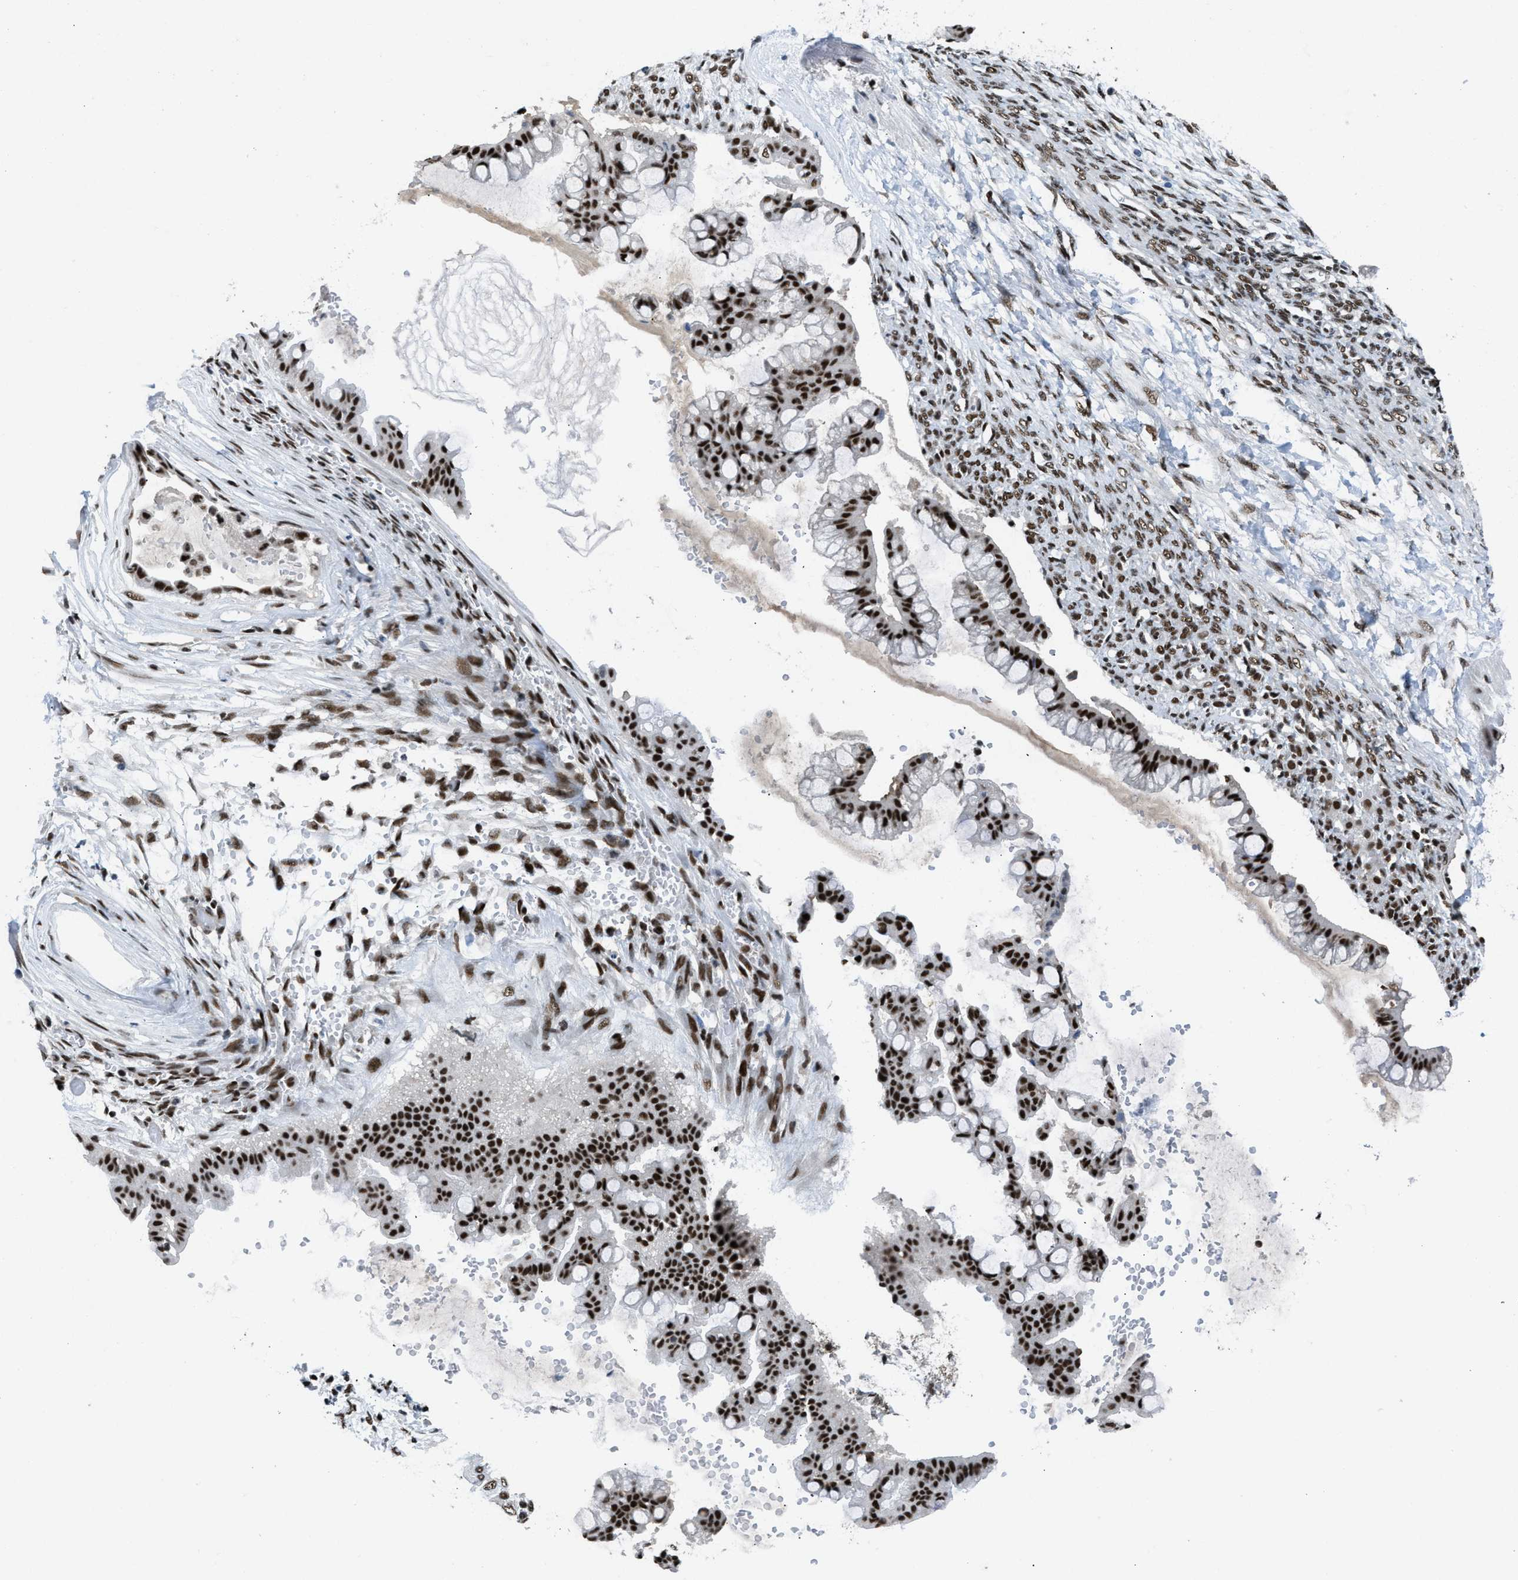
{"staining": {"intensity": "strong", "quantity": ">75%", "location": "nuclear"}, "tissue": "ovarian cancer", "cell_type": "Tumor cells", "image_type": "cancer", "snomed": [{"axis": "morphology", "description": "Cystadenocarcinoma, mucinous, NOS"}, {"axis": "topography", "description": "Ovary"}], "caption": "Immunohistochemistry (IHC) of human ovarian cancer (mucinous cystadenocarcinoma) exhibits high levels of strong nuclear expression in about >75% of tumor cells.", "gene": "SCAF4", "patient": {"sex": "female", "age": 73}}